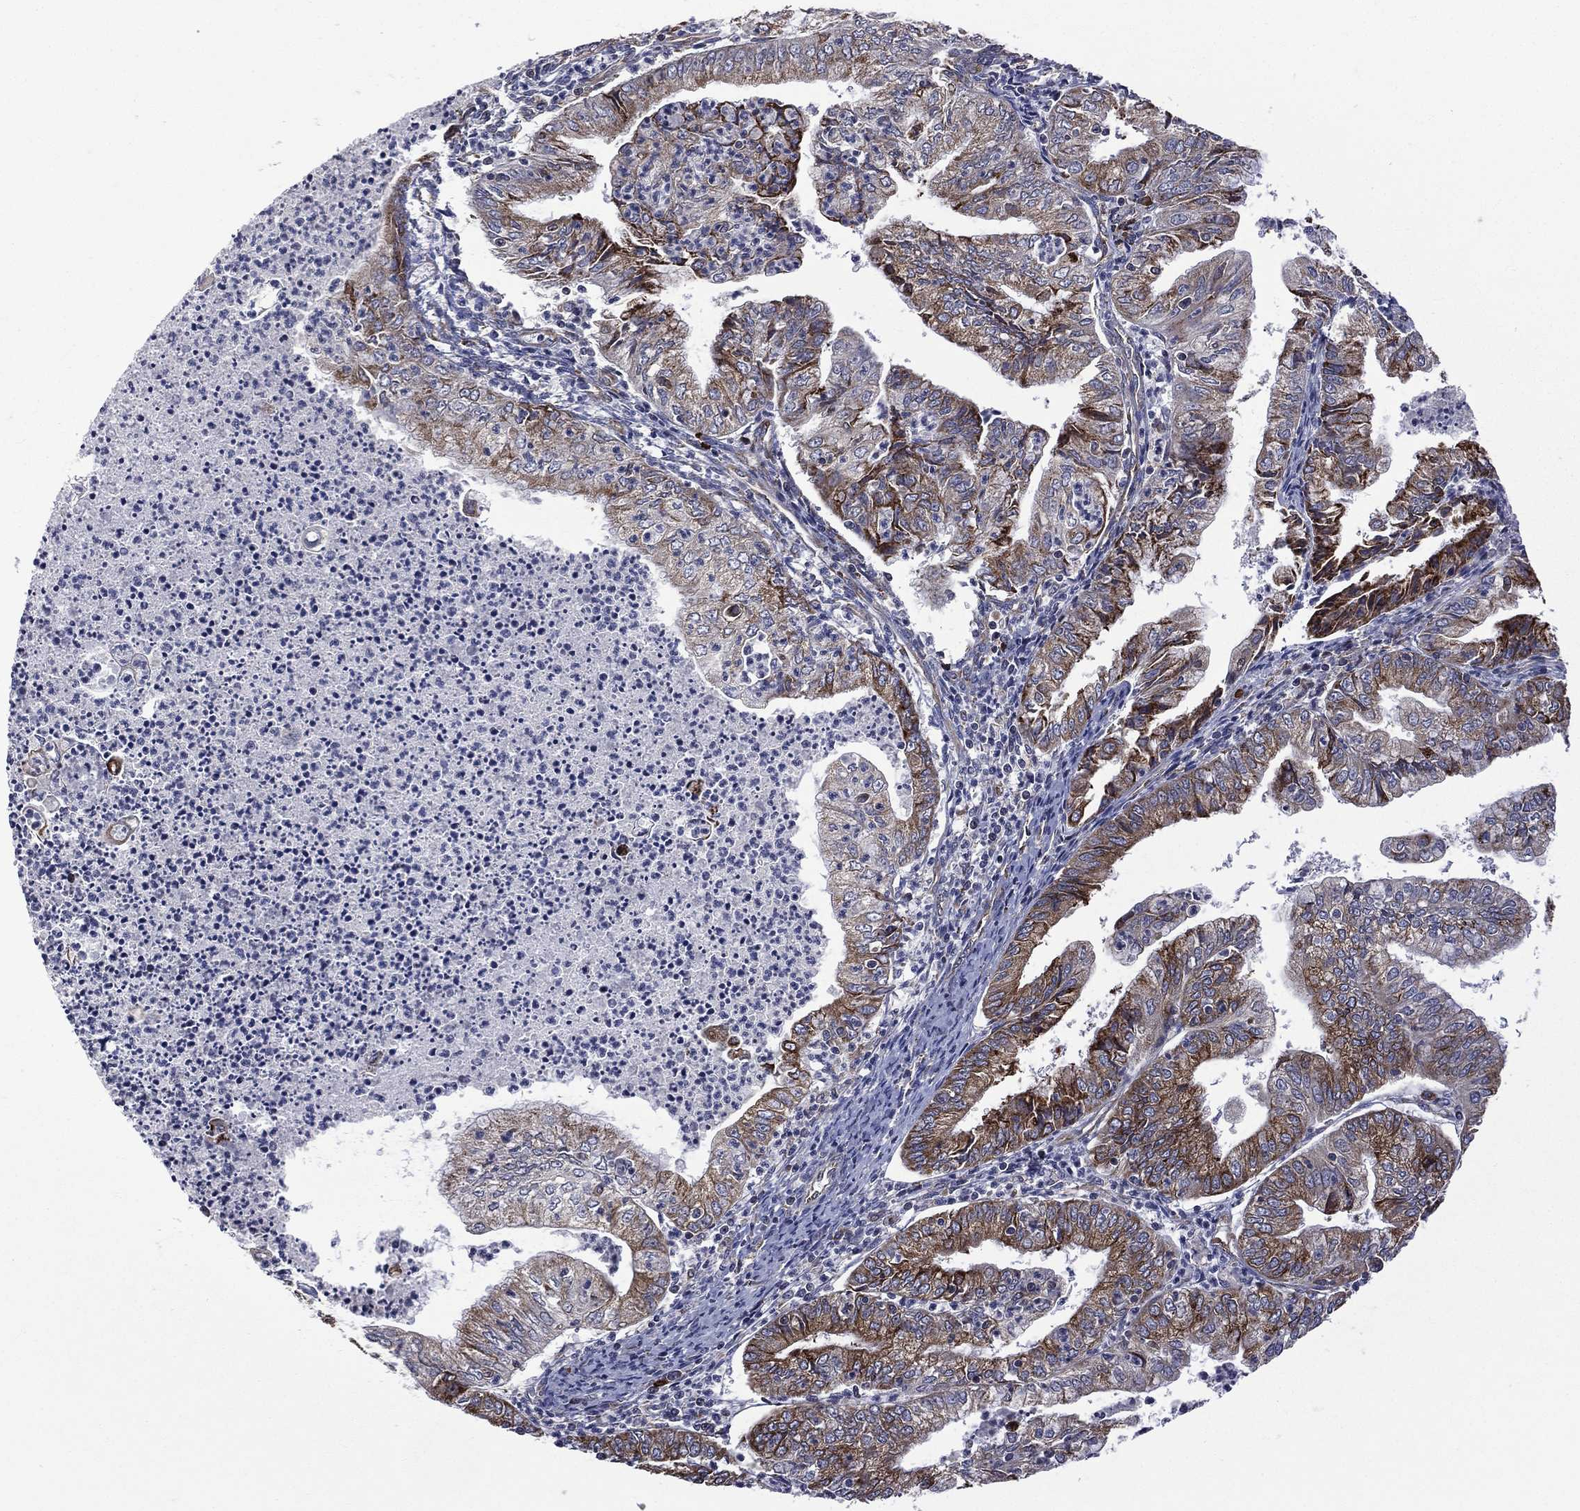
{"staining": {"intensity": "strong", "quantity": "<25%", "location": "cytoplasmic/membranous"}, "tissue": "endometrial cancer", "cell_type": "Tumor cells", "image_type": "cancer", "snomed": [{"axis": "morphology", "description": "Adenocarcinoma, NOS"}, {"axis": "topography", "description": "Endometrium"}], "caption": "Human endometrial cancer stained with a protein marker demonstrates strong staining in tumor cells.", "gene": "C20orf96", "patient": {"sex": "female", "age": 55}}